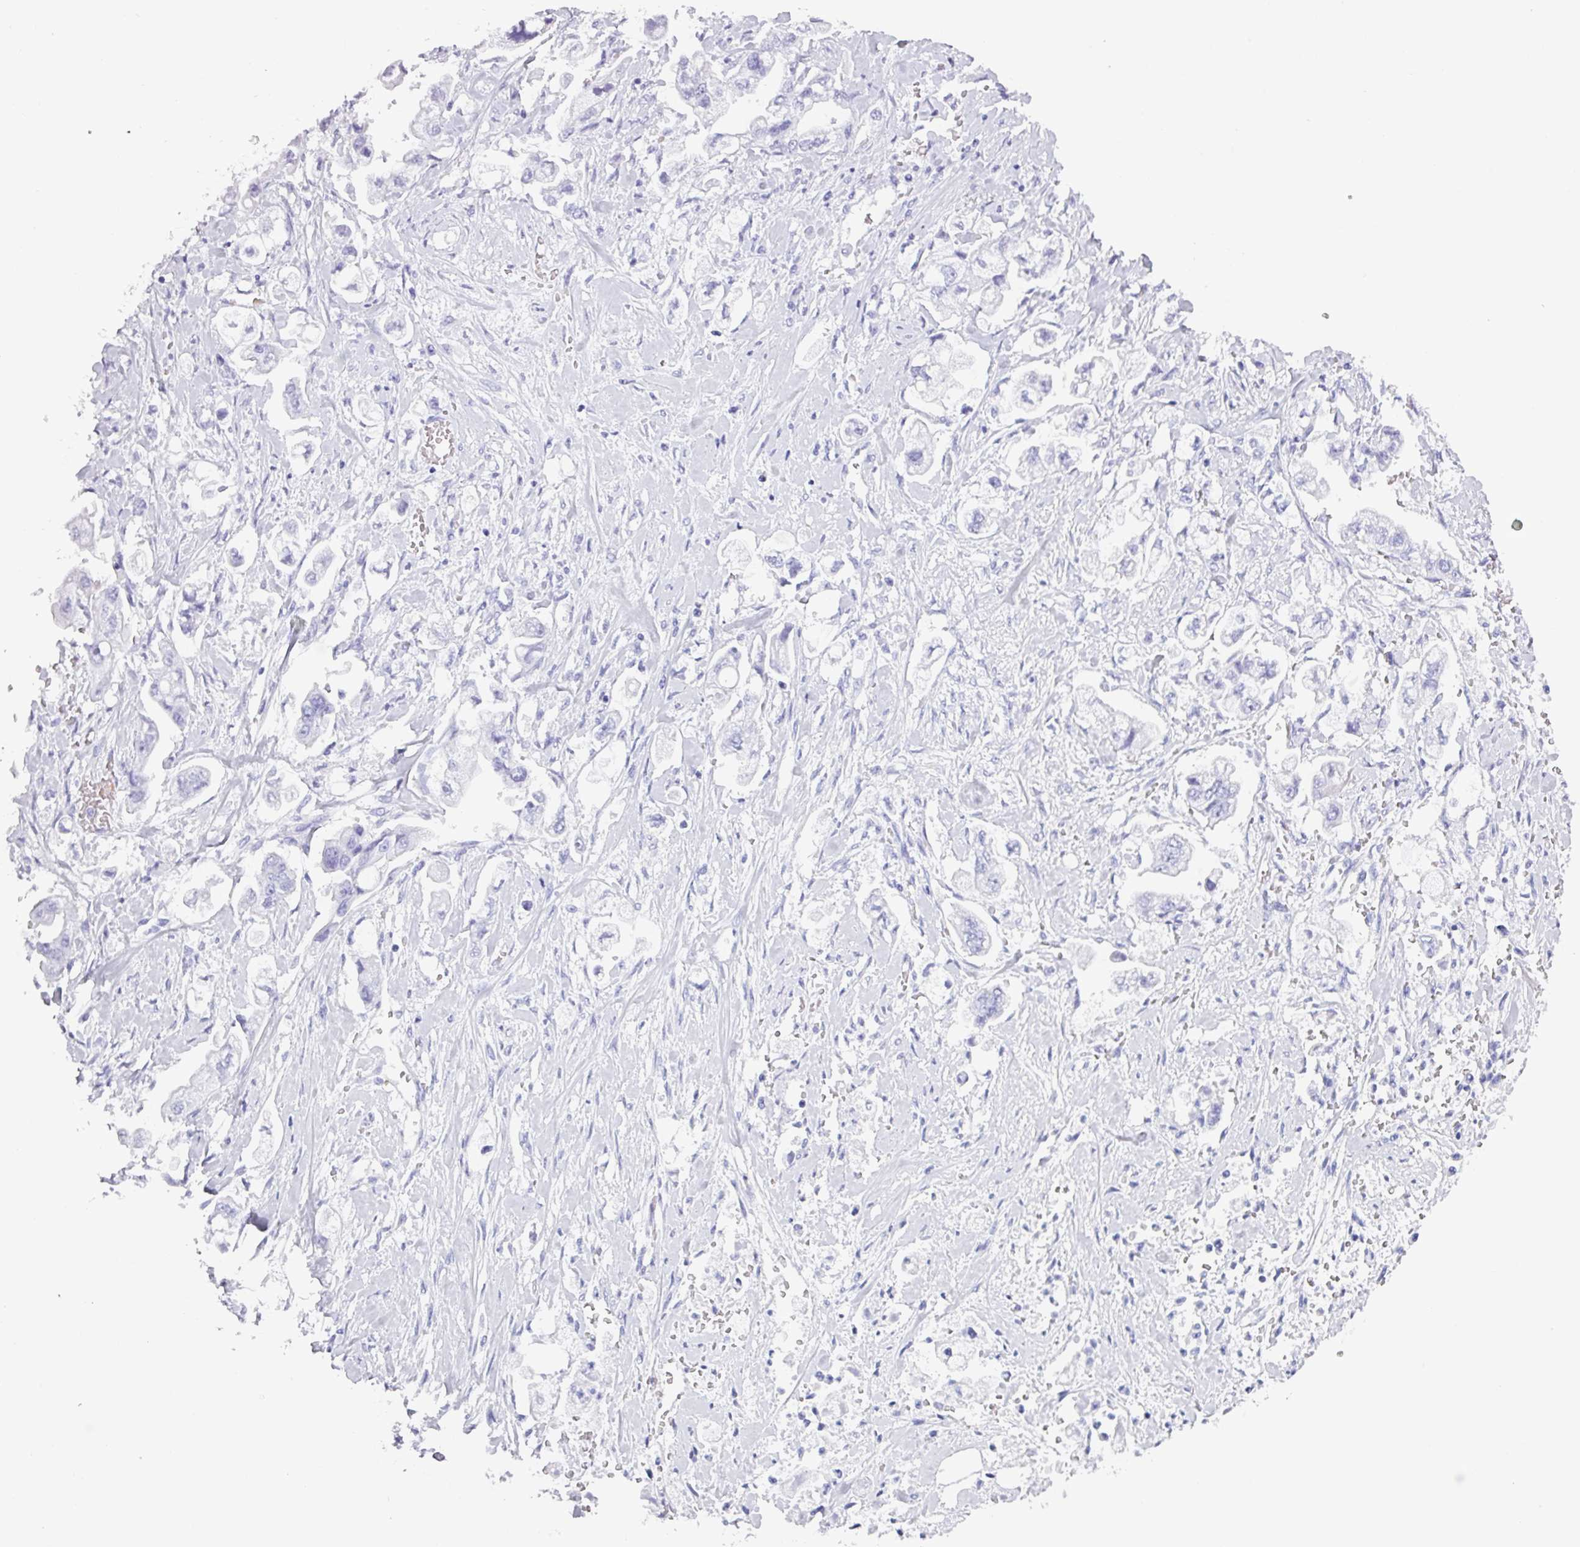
{"staining": {"intensity": "negative", "quantity": "none", "location": "none"}, "tissue": "stomach cancer", "cell_type": "Tumor cells", "image_type": "cancer", "snomed": [{"axis": "morphology", "description": "Adenocarcinoma, NOS"}, {"axis": "topography", "description": "Stomach"}], "caption": "Immunohistochemical staining of adenocarcinoma (stomach) shows no significant expression in tumor cells.", "gene": "CRYBB2", "patient": {"sex": "male", "age": 62}}